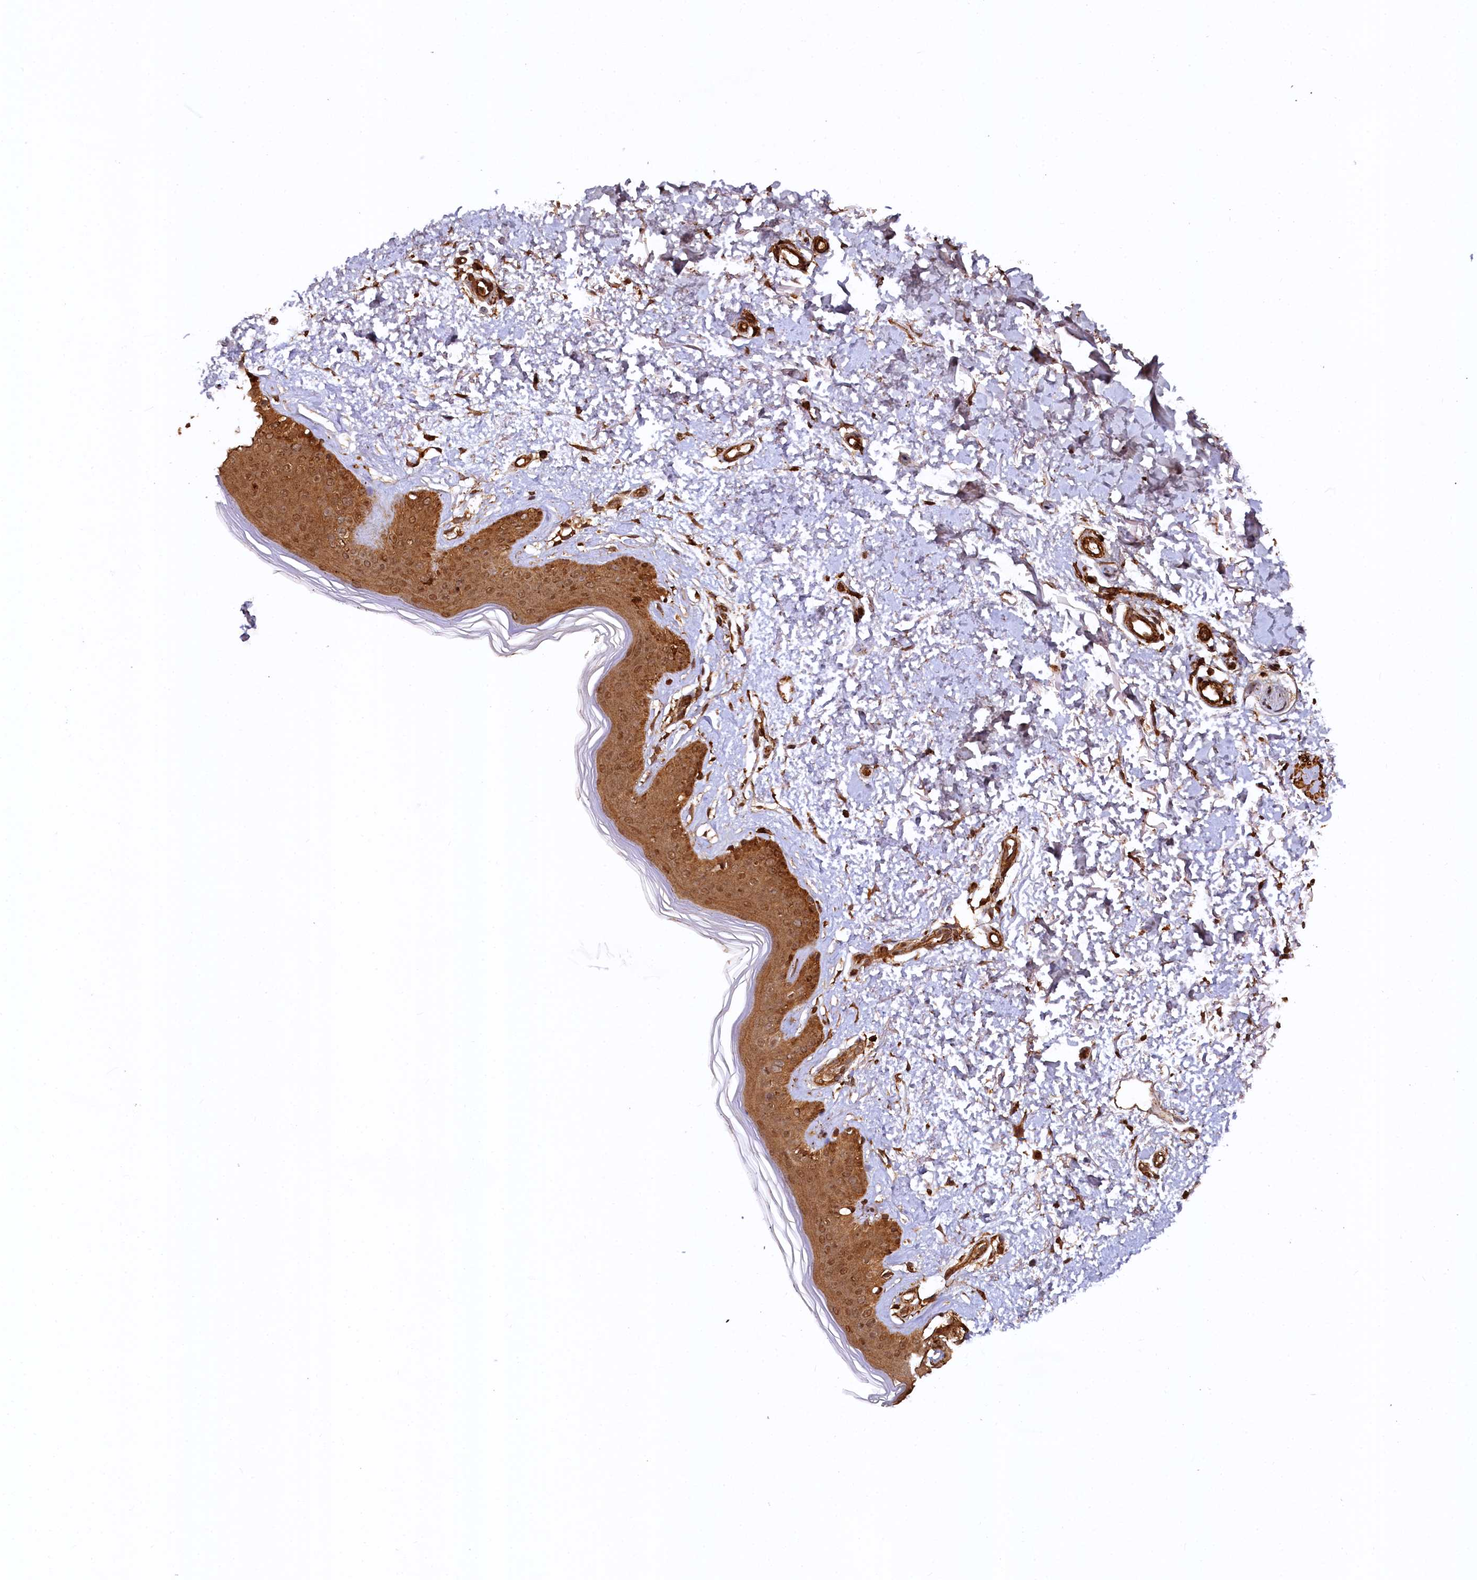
{"staining": {"intensity": "strong", "quantity": ">75%", "location": "cytoplasmic/membranous,nuclear"}, "tissue": "skin", "cell_type": "Fibroblasts", "image_type": "normal", "snomed": [{"axis": "morphology", "description": "Normal tissue, NOS"}, {"axis": "topography", "description": "Skin"}], "caption": "IHC staining of benign skin, which shows high levels of strong cytoplasmic/membranous,nuclear expression in about >75% of fibroblasts indicating strong cytoplasmic/membranous,nuclear protein positivity. The staining was performed using DAB (brown) for protein detection and nuclei were counterstained in hematoxylin (blue).", "gene": "STUB1", "patient": {"sex": "female", "age": 64}}